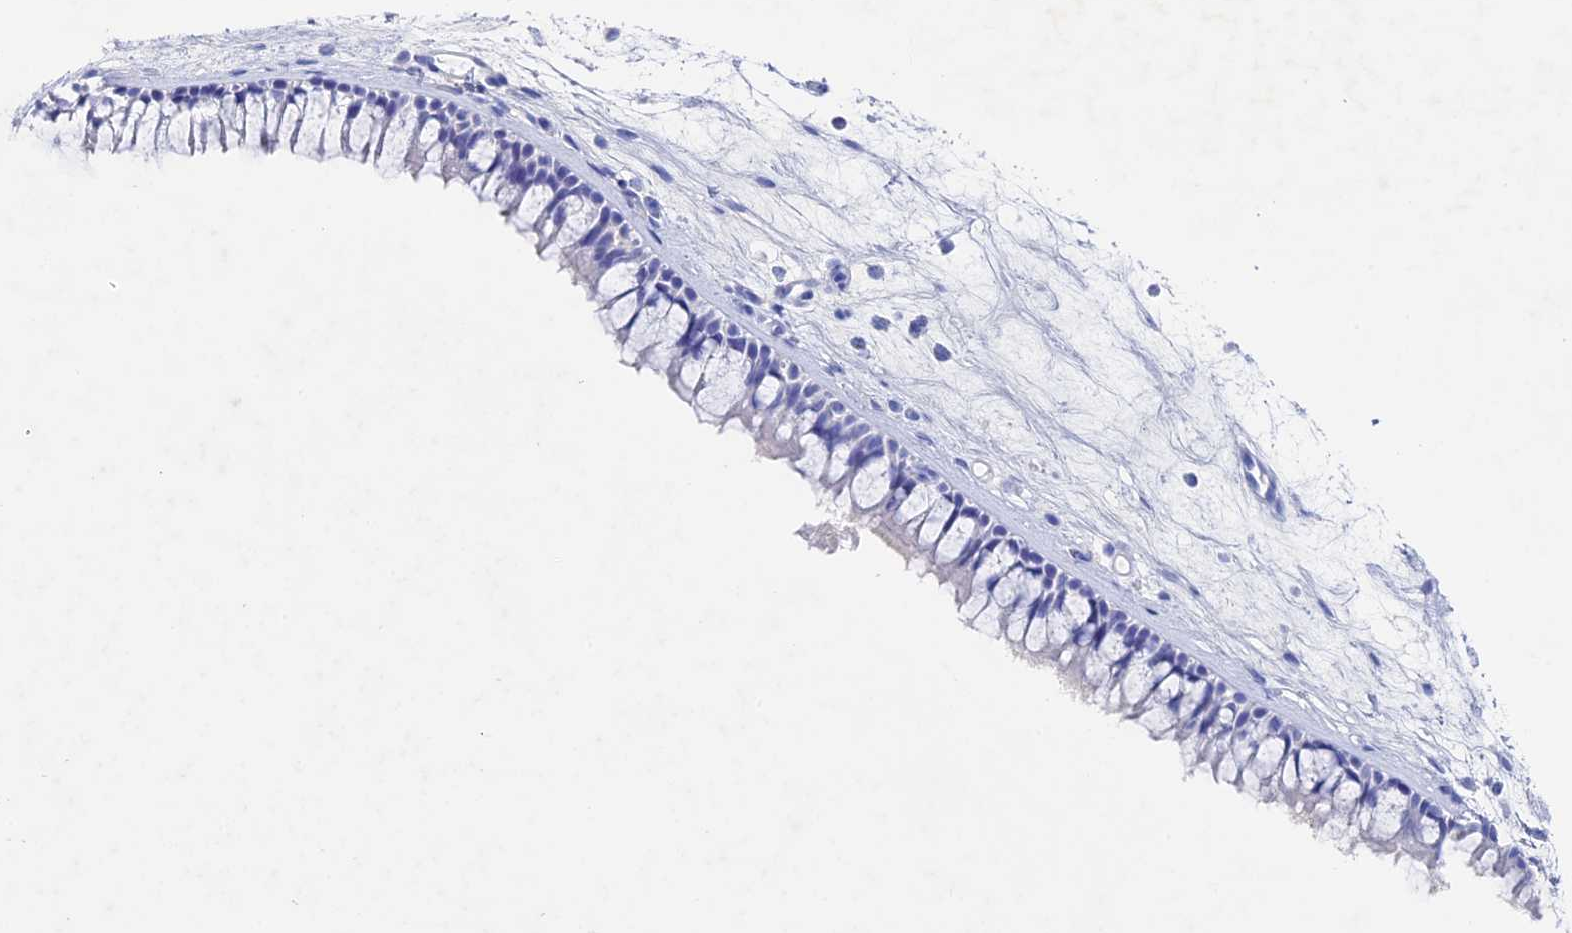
{"staining": {"intensity": "negative", "quantity": "none", "location": "none"}, "tissue": "nasopharynx", "cell_type": "Respiratory epithelial cells", "image_type": "normal", "snomed": [{"axis": "morphology", "description": "Normal tissue, NOS"}, {"axis": "morphology", "description": "Inflammation, NOS"}, {"axis": "morphology", "description": "Malignant melanoma, Metastatic site"}, {"axis": "topography", "description": "Nasopharynx"}], "caption": "There is no significant staining in respiratory epithelial cells of nasopharynx. Brightfield microscopy of immunohistochemistry stained with DAB (3,3'-diaminobenzidine) (brown) and hematoxylin (blue), captured at high magnification.", "gene": "UNC119", "patient": {"sex": "male", "age": 70}}